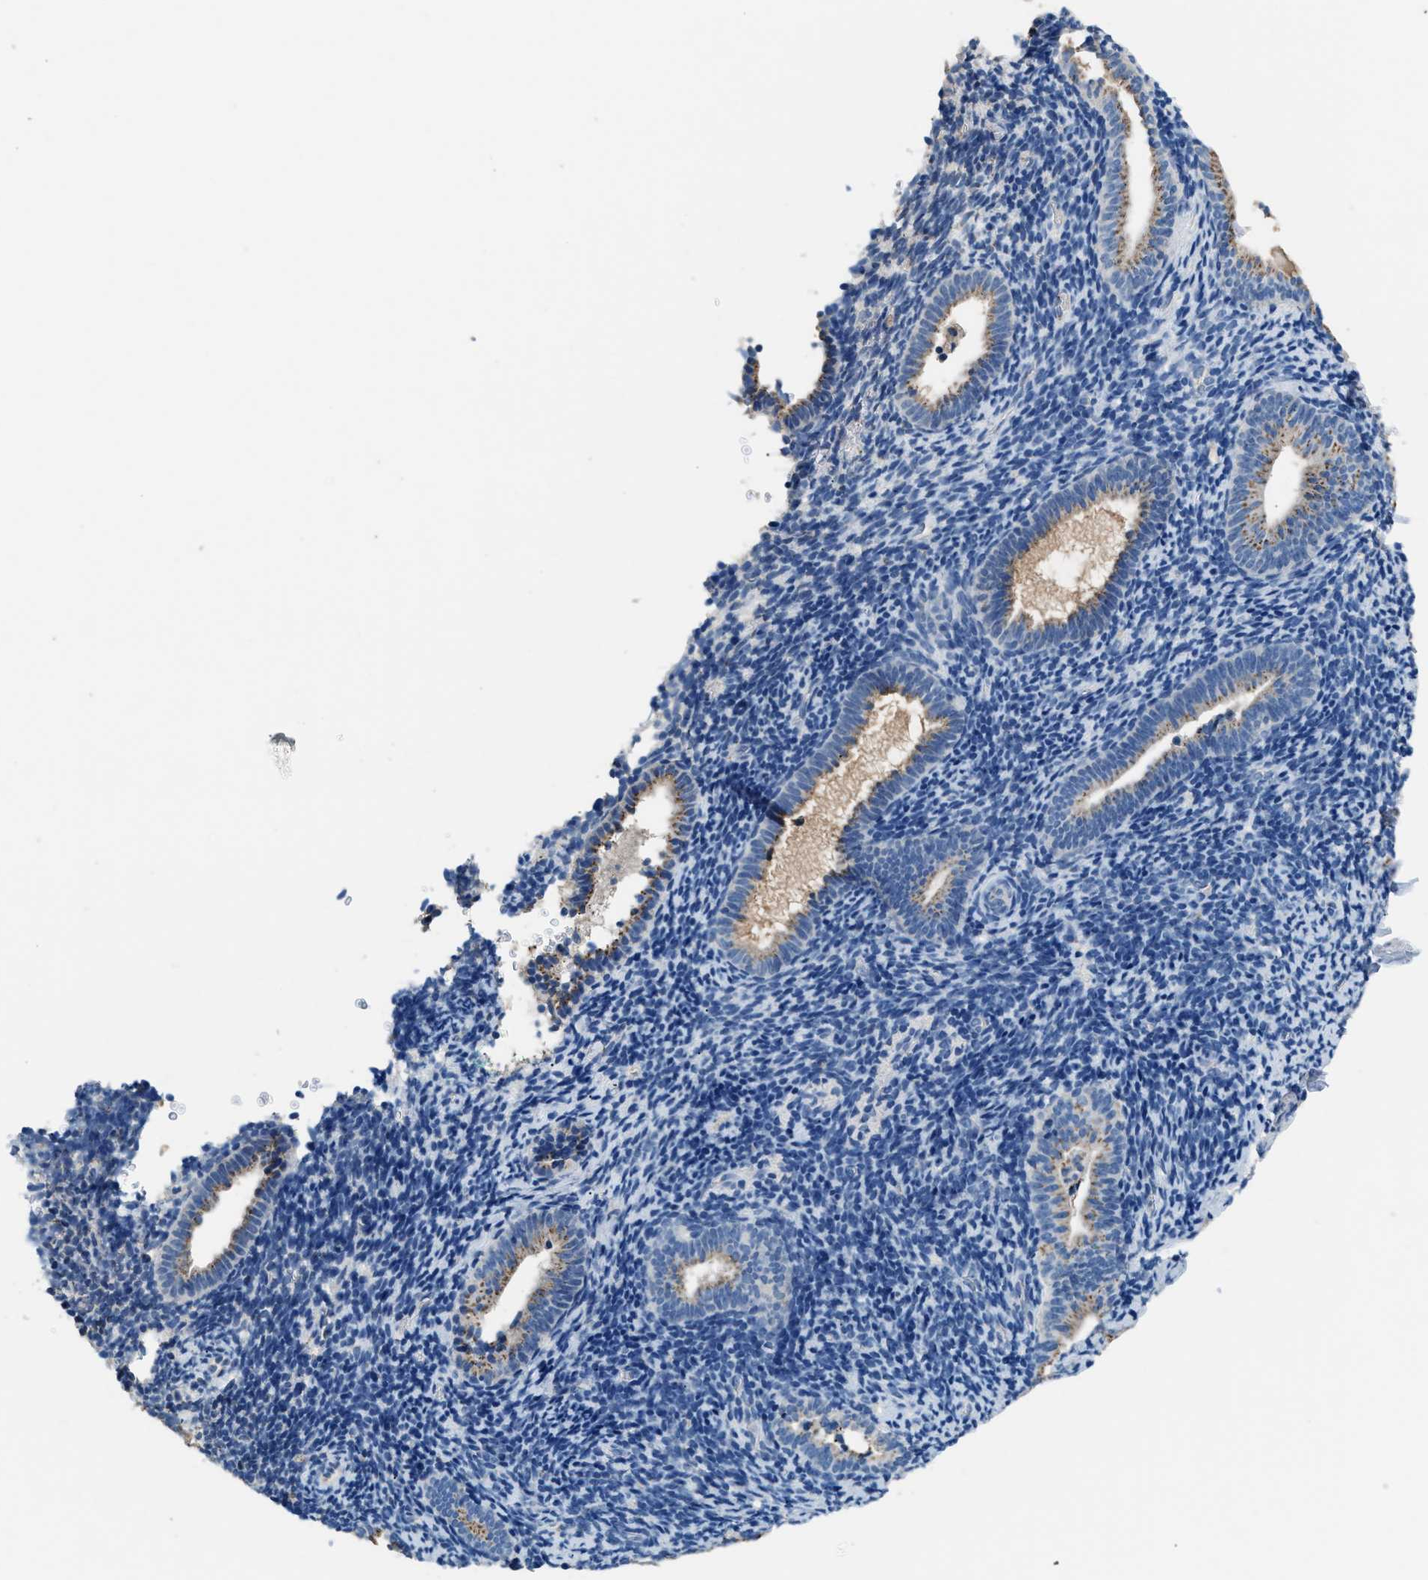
{"staining": {"intensity": "weak", "quantity": "<25%", "location": "cytoplasmic/membranous"}, "tissue": "endometrium", "cell_type": "Cells in endometrial stroma", "image_type": "normal", "snomed": [{"axis": "morphology", "description": "Normal tissue, NOS"}, {"axis": "topography", "description": "Endometrium"}], "caption": "DAB immunohistochemical staining of benign human endometrium demonstrates no significant staining in cells in endometrial stroma.", "gene": "GOLM1", "patient": {"sex": "female", "age": 51}}